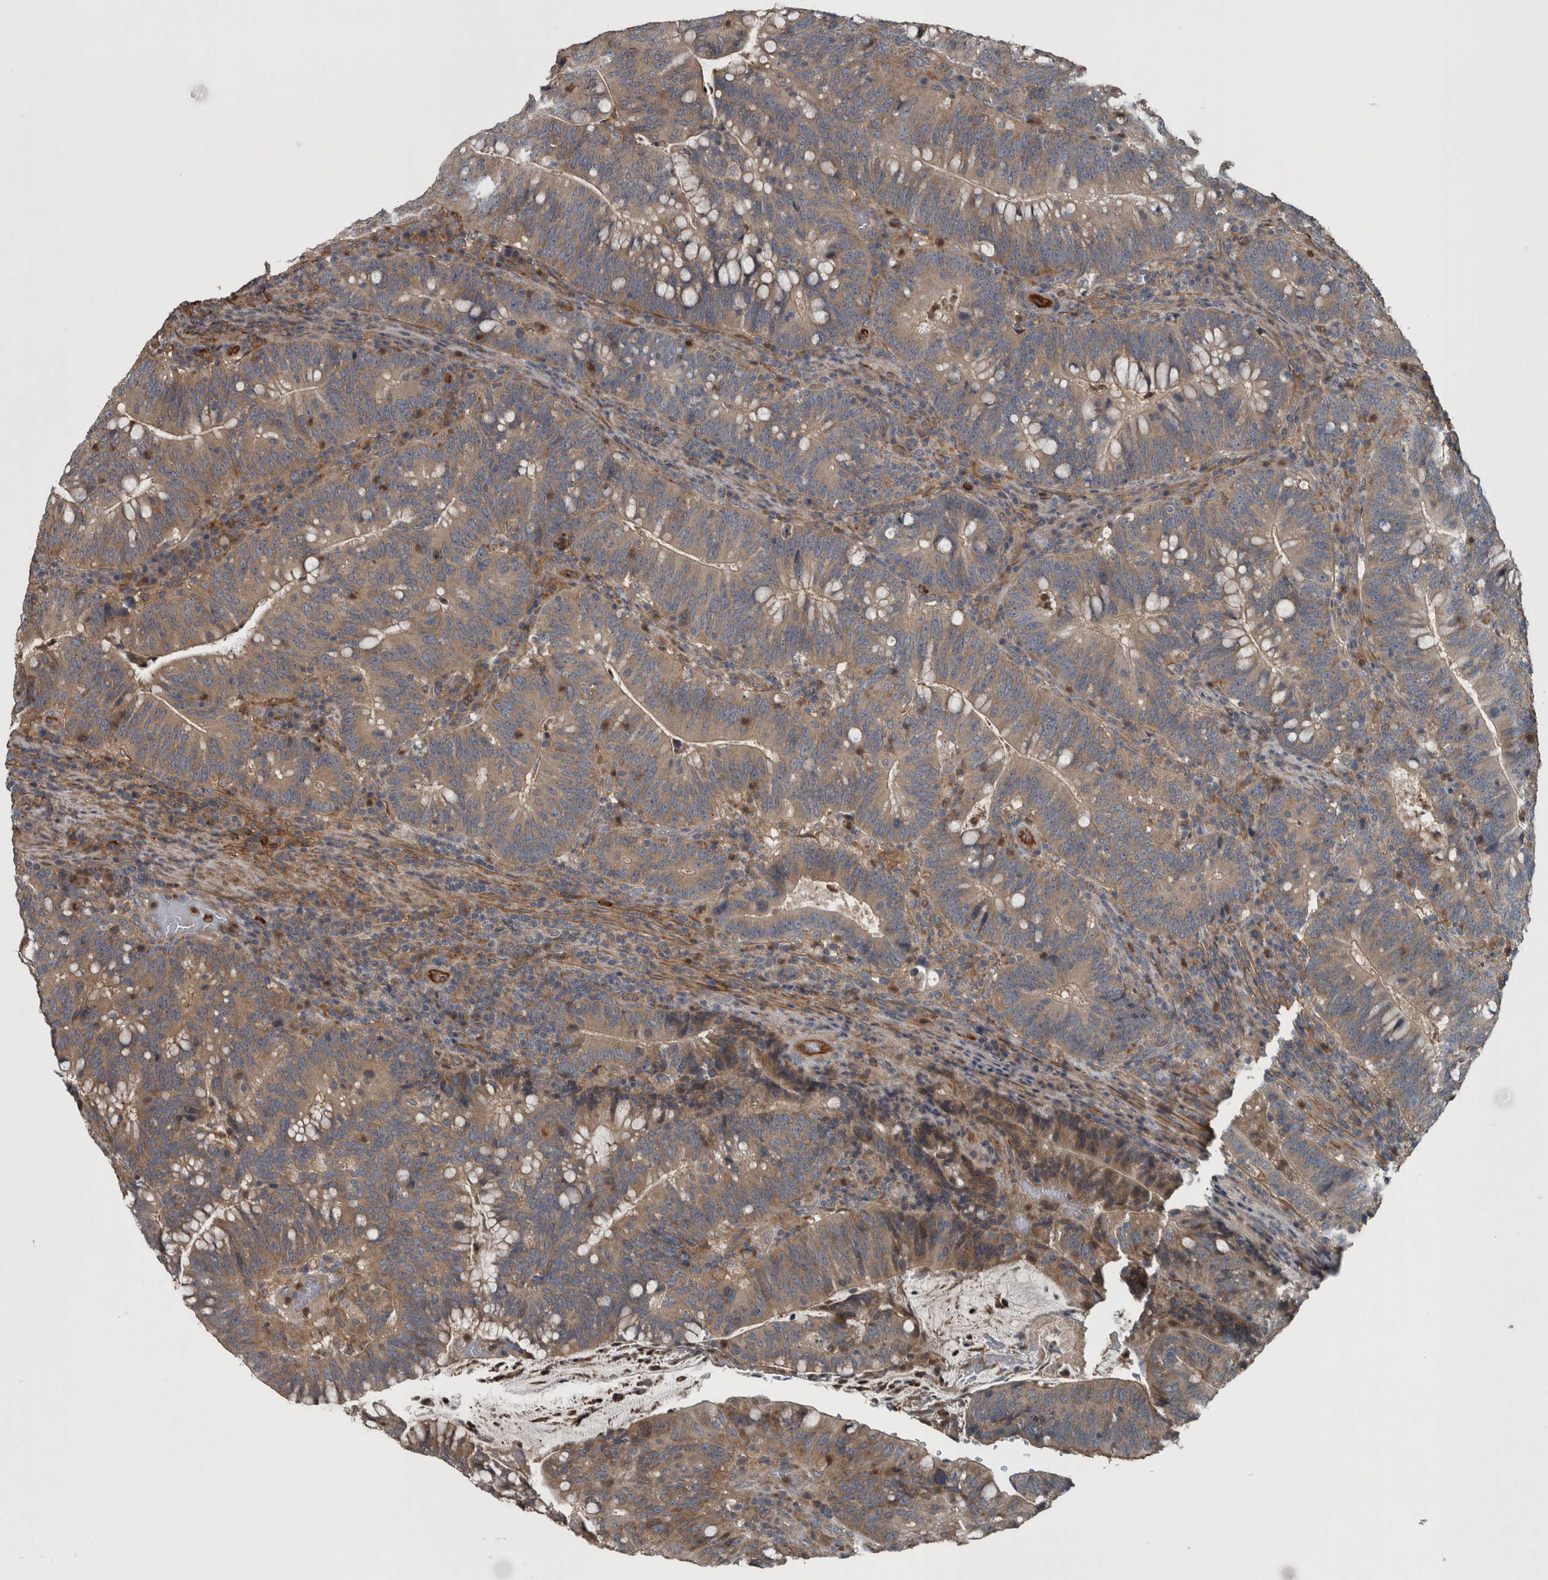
{"staining": {"intensity": "moderate", "quantity": ">75%", "location": "cytoplasmic/membranous"}, "tissue": "colorectal cancer", "cell_type": "Tumor cells", "image_type": "cancer", "snomed": [{"axis": "morphology", "description": "Adenocarcinoma, NOS"}, {"axis": "topography", "description": "Colon"}], "caption": "Immunohistochemistry (IHC) histopathology image of human adenocarcinoma (colorectal) stained for a protein (brown), which demonstrates medium levels of moderate cytoplasmic/membranous staining in approximately >75% of tumor cells.", "gene": "EXOC8", "patient": {"sex": "female", "age": 66}}